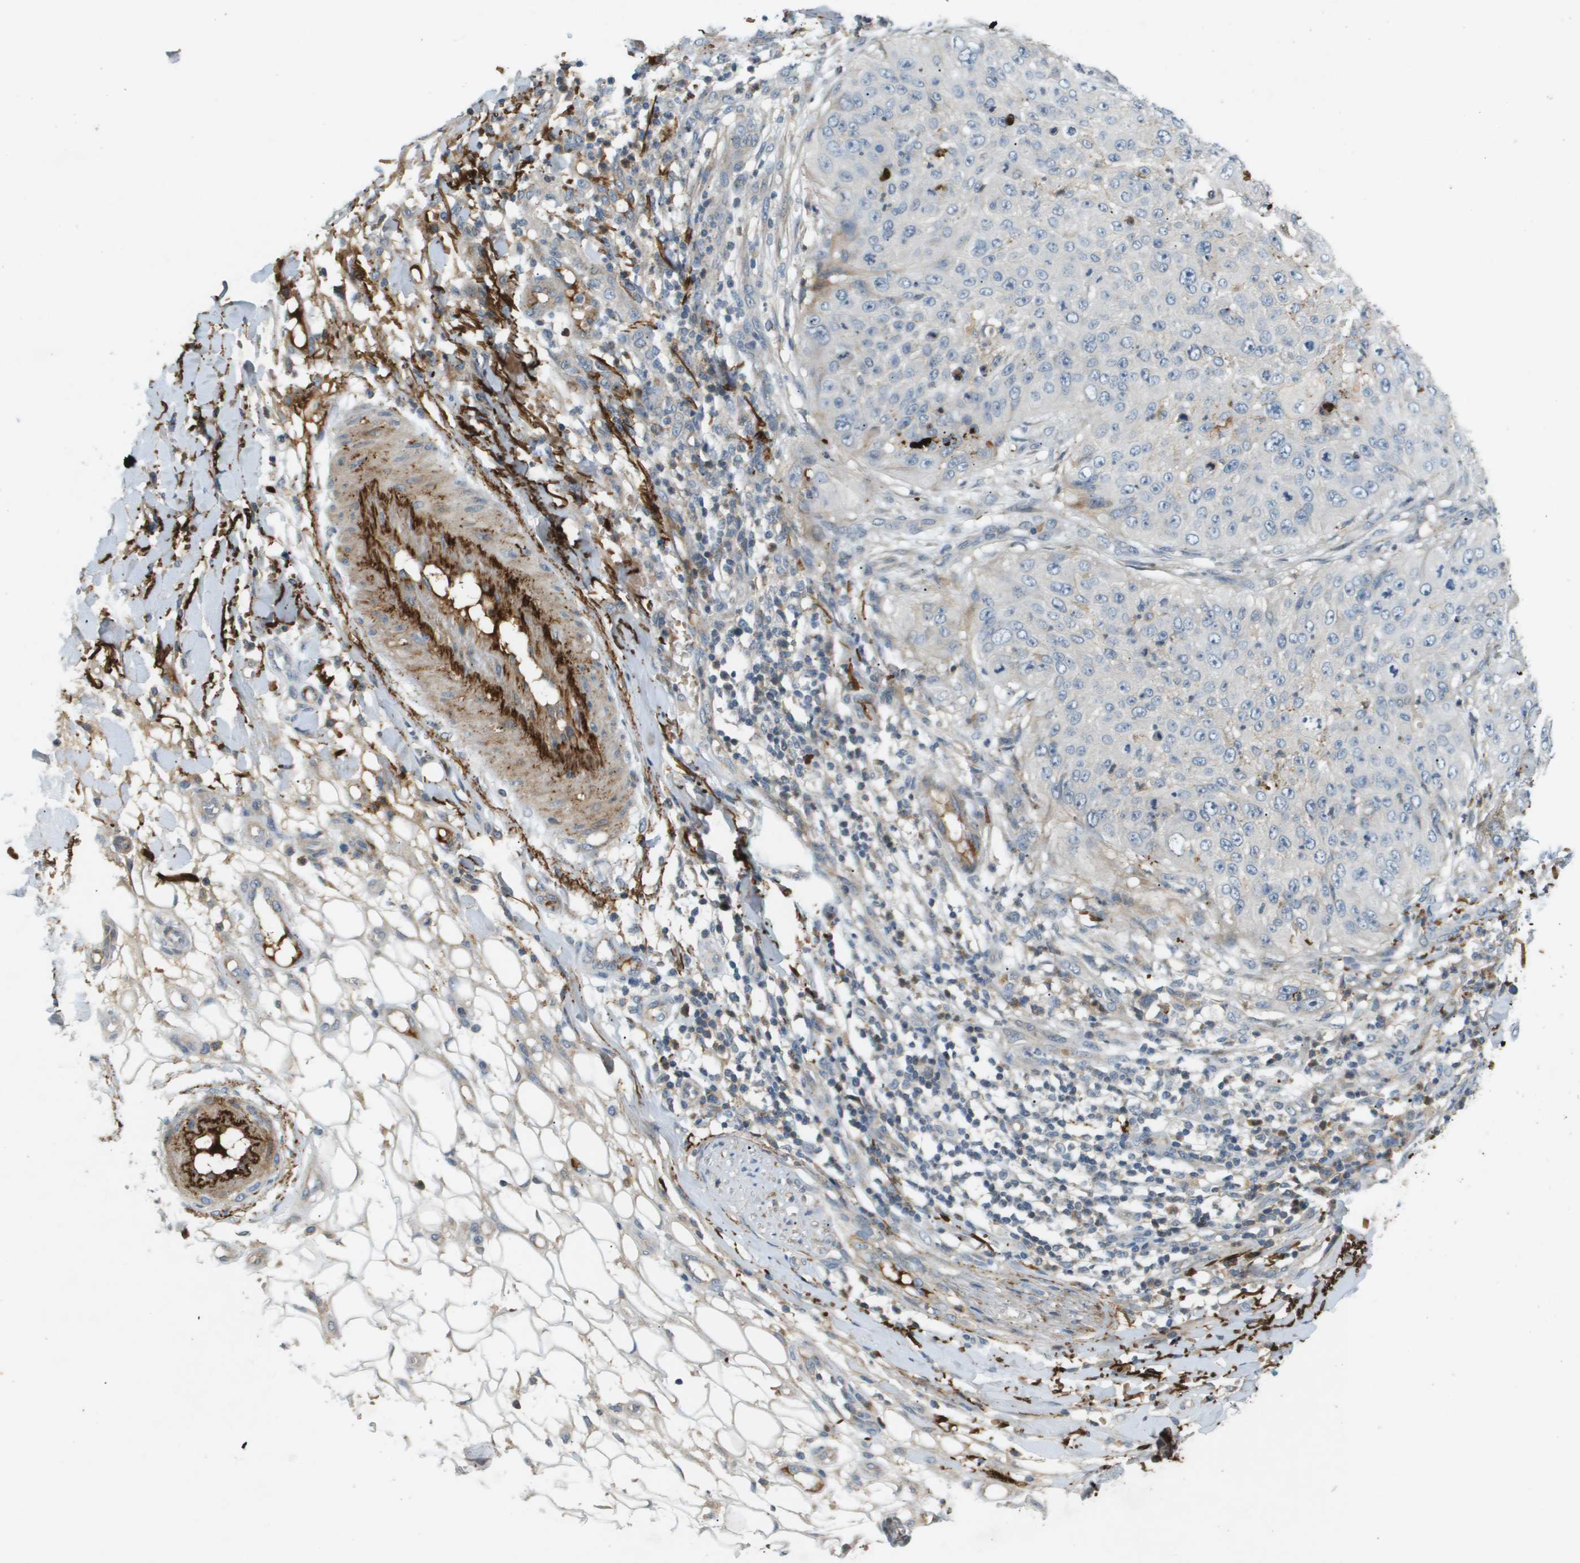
{"staining": {"intensity": "negative", "quantity": "none", "location": "none"}, "tissue": "skin cancer", "cell_type": "Tumor cells", "image_type": "cancer", "snomed": [{"axis": "morphology", "description": "Squamous cell carcinoma, NOS"}, {"axis": "topography", "description": "Skin"}], "caption": "Immunohistochemistry of skin cancer (squamous cell carcinoma) reveals no expression in tumor cells.", "gene": "VTN", "patient": {"sex": "female", "age": 80}}